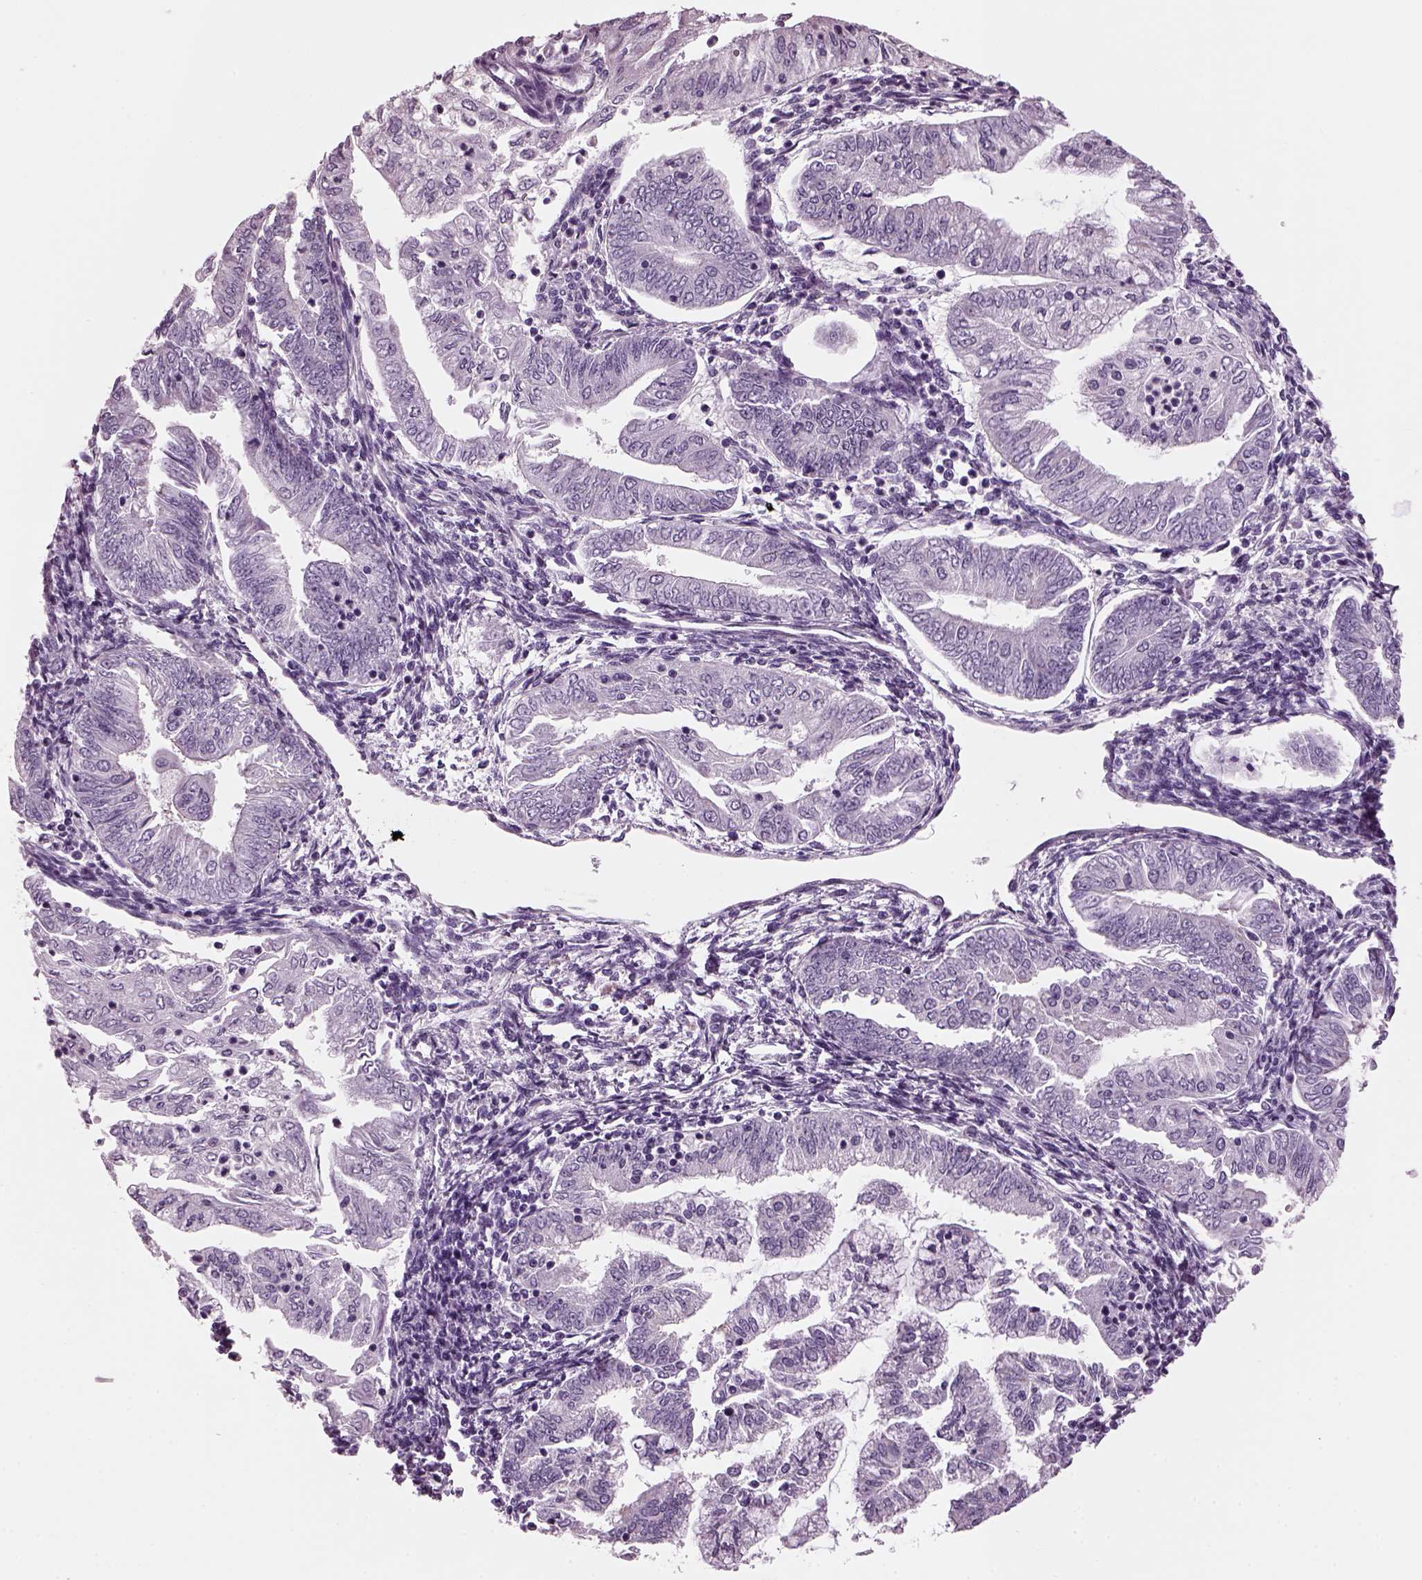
{"staining": {"intensity": "negative", "quantity": "none", "location": "none"}, "tissue": "endometrial cancer", "cell_type": "Tumor cells", "image_type": "cancer", "snomed": [{"axis": "morphology", "description": "Adenocarcinoma, NOS"}, {"axis": "topography", "description": "Endometrium"}], "caption": "Immunohistochemical staining of human endometrial cancer (adenocarcinoma) demonstrates no significant expression in tumor cells.", "gene": "PRR9", "patient": {"sex": "female", "age": 55}}